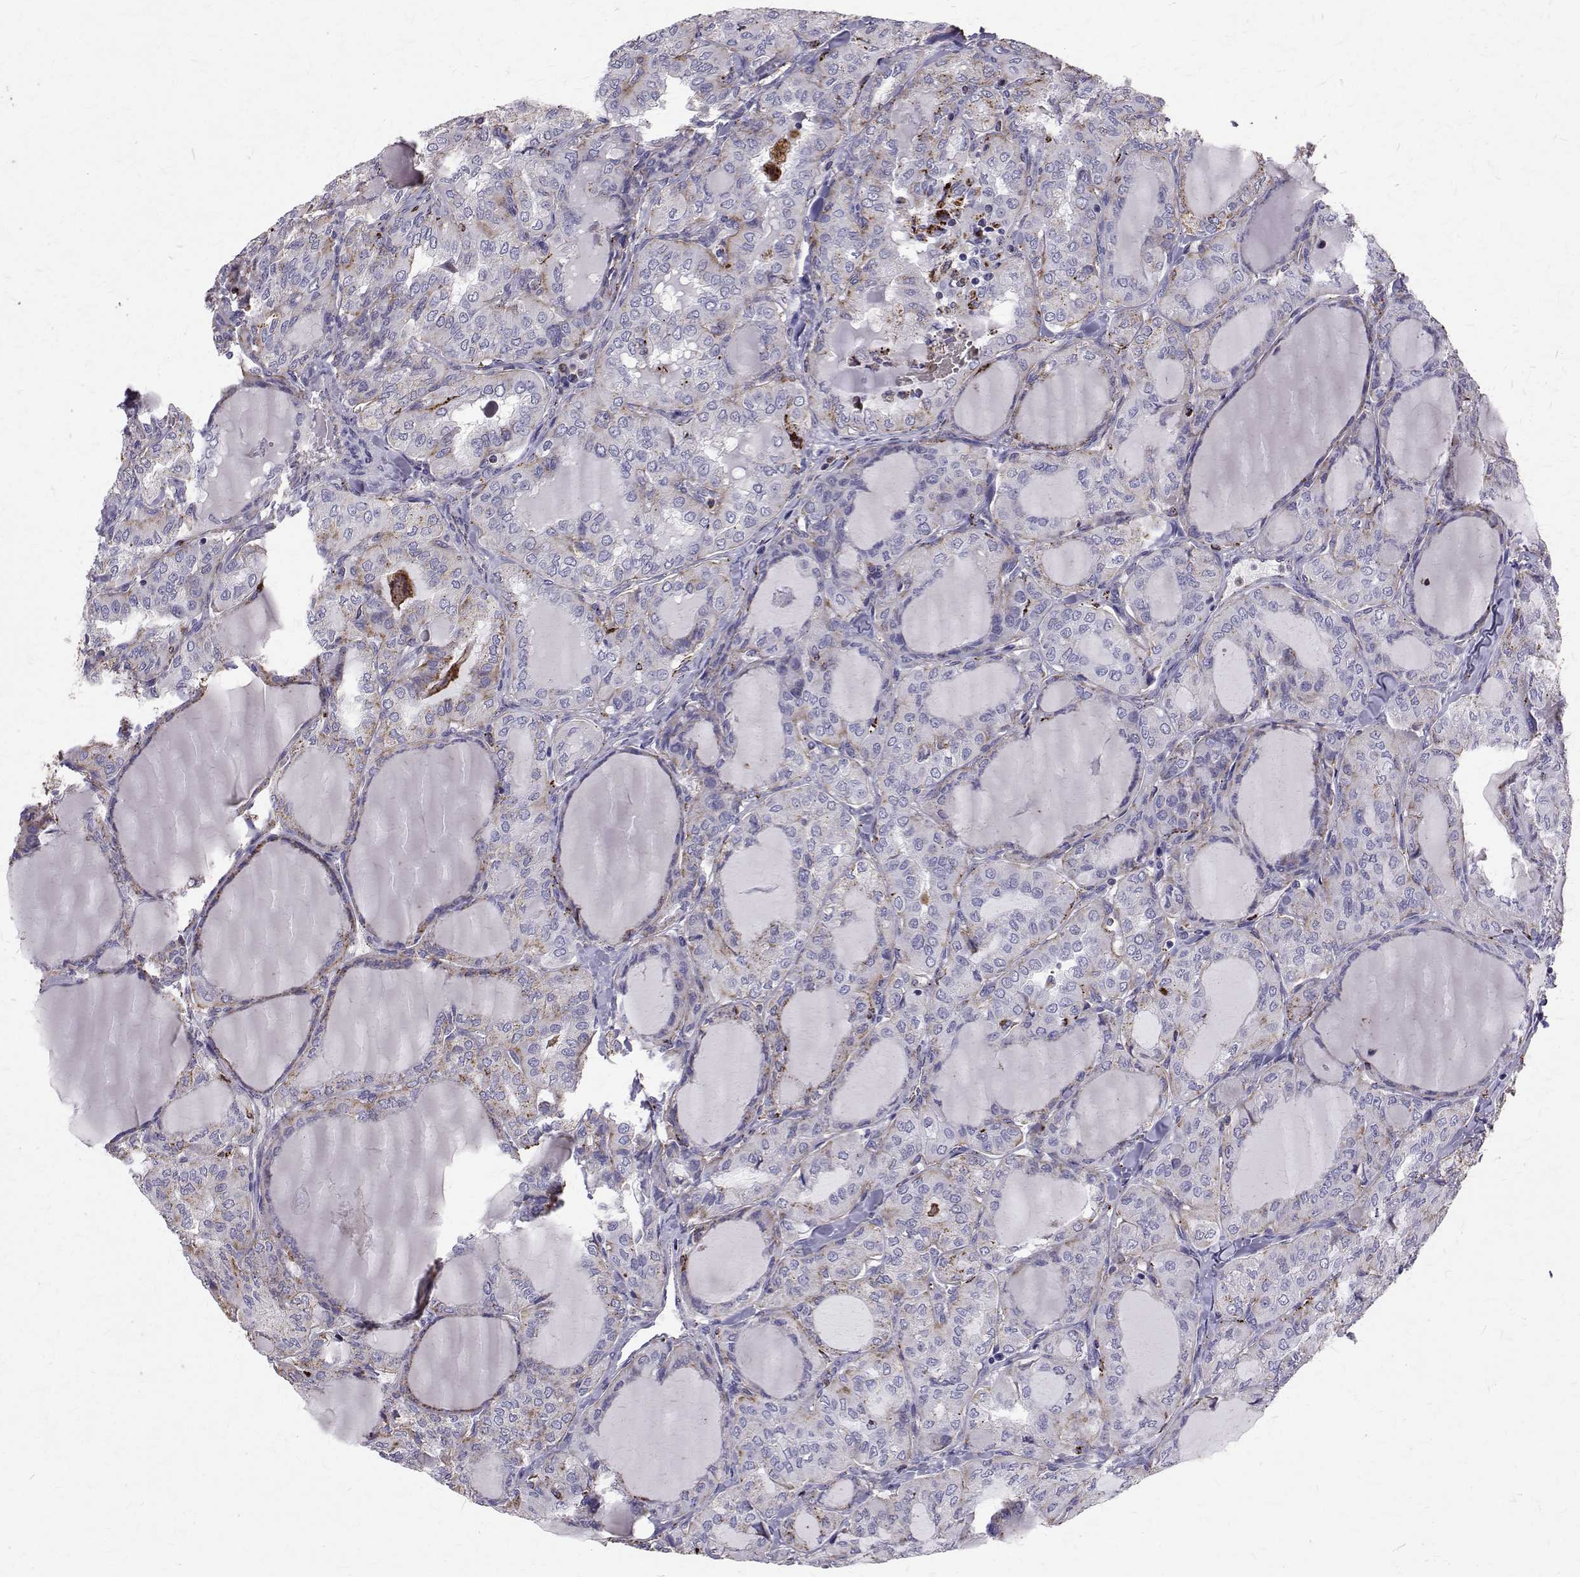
{"staining": {"intensity": "moderate", "quantity": "<25%", "location": "cytoplasmic/membranous"}, "tissue": "thyroid cancer", "cell_type": "Tumor cells", "image_type": "cancer", "snomed": [{"axis": "morphology", "description": "Papillary adenocarcinoma, NOS"}, {"axis": "topography", "description": "Thyroid gland"}], "caption": "Human thyroid papillary adenocarcinoma stained with a brown dye displays moderate cytoplasmic/membranous positive positivity in approximately <25% of tumor cells.", "gene": "TPP1", "patient": {"sex": "male", "age": 20}}